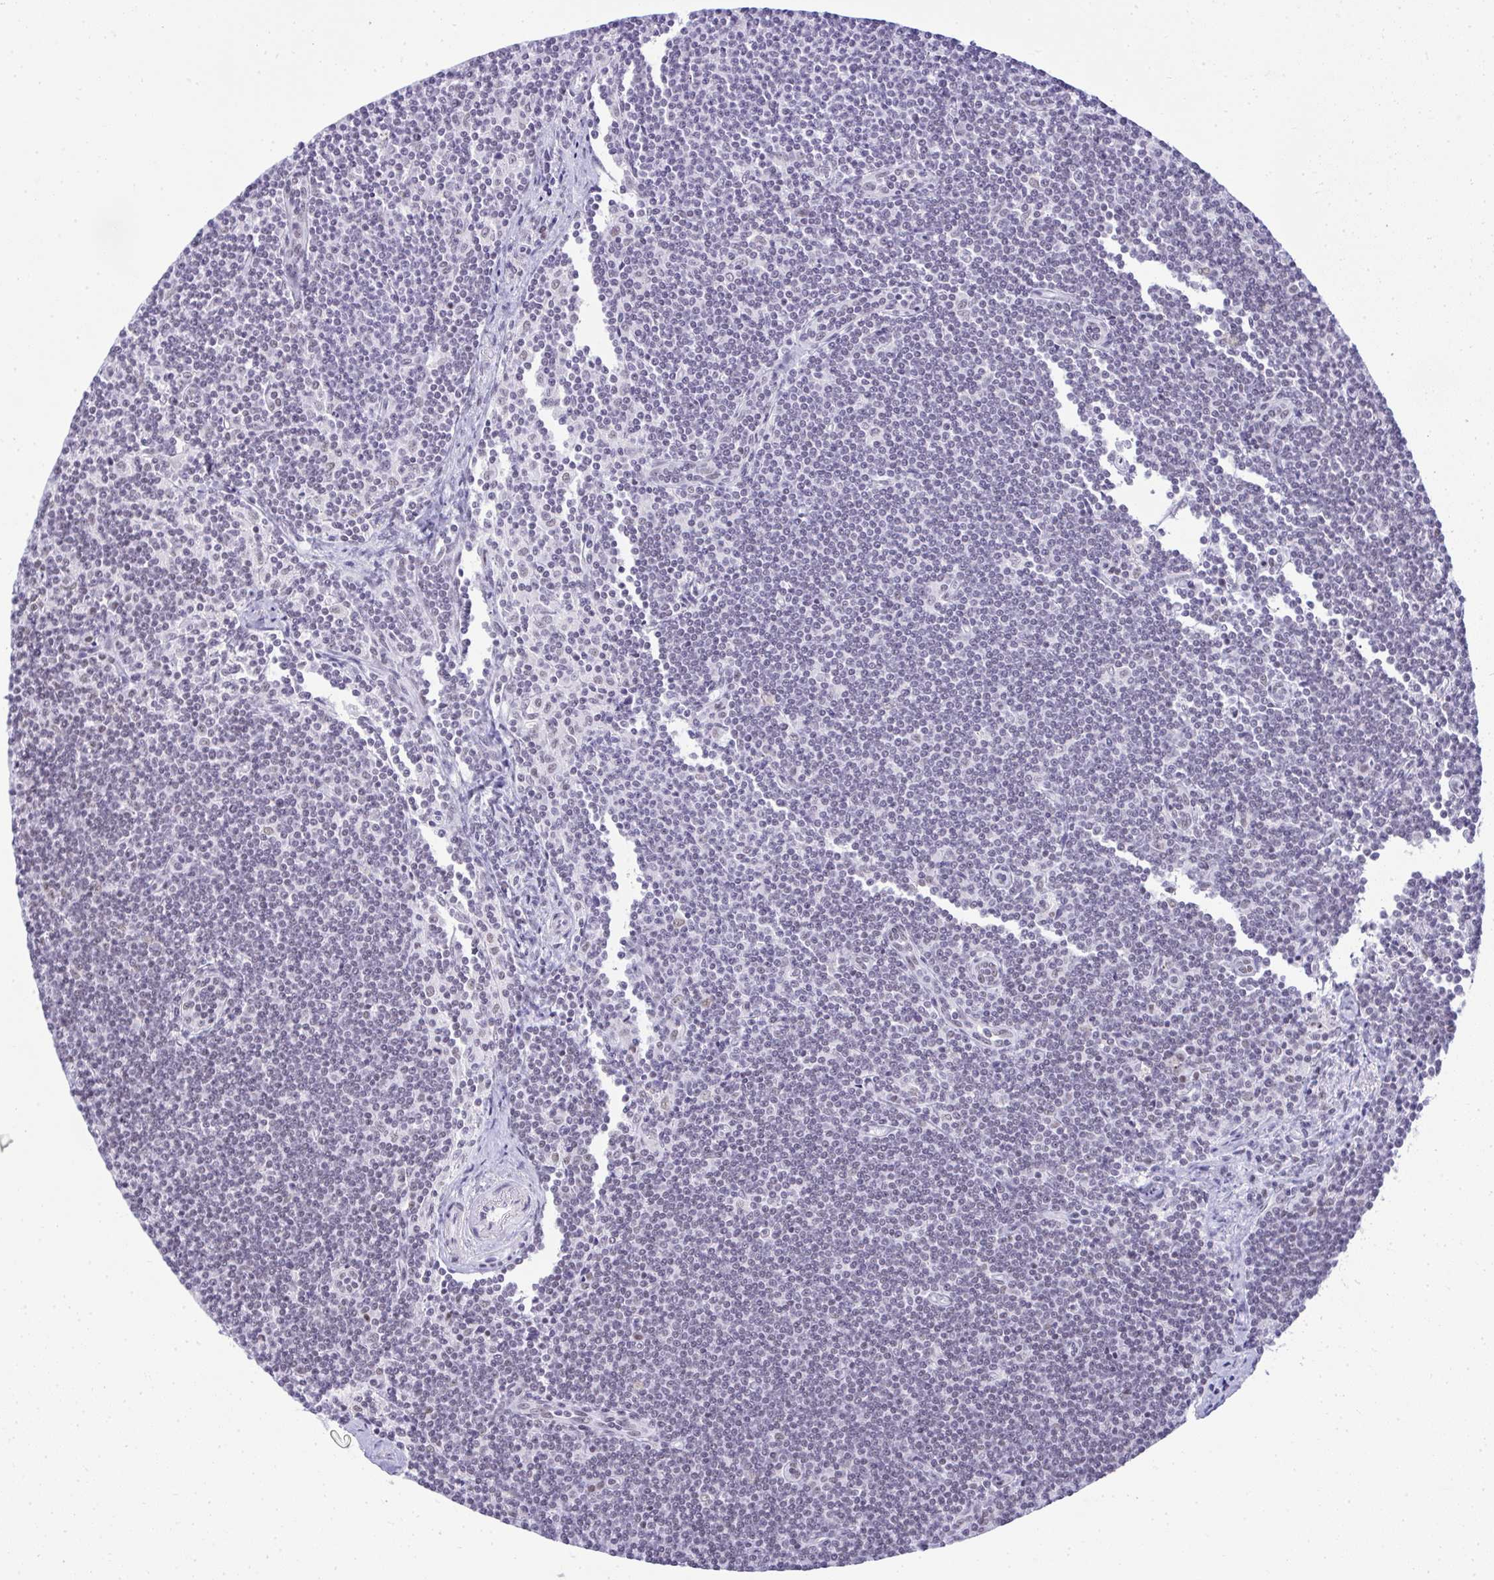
{"staining": {"intensity": "negative", "quantity": "none", "location": "none"}, "tissue": "lymphoma", "cell_type": "Tumor cells", "image_type": "cancer", "snomed": [{"axis": "morphology", "description": "Malignant lymphoma, non-Hodgkin's type, Low grade"}, {"axis": "topography", "description": "Lymph node"}], "caption": "High power microscopy photomicrograph of an immunohistochemistry (IHC) histopathology image of low-grade malignant lymphoma, non-Hodgkin's type, revealing no significant expression in tumor cells. The staining is performed using DAB brown chromogen with nuclei counter-stained in using hematoxylin.", "gene": "PLA2G1B", "patient": {"sex": "female", "age": 73}}